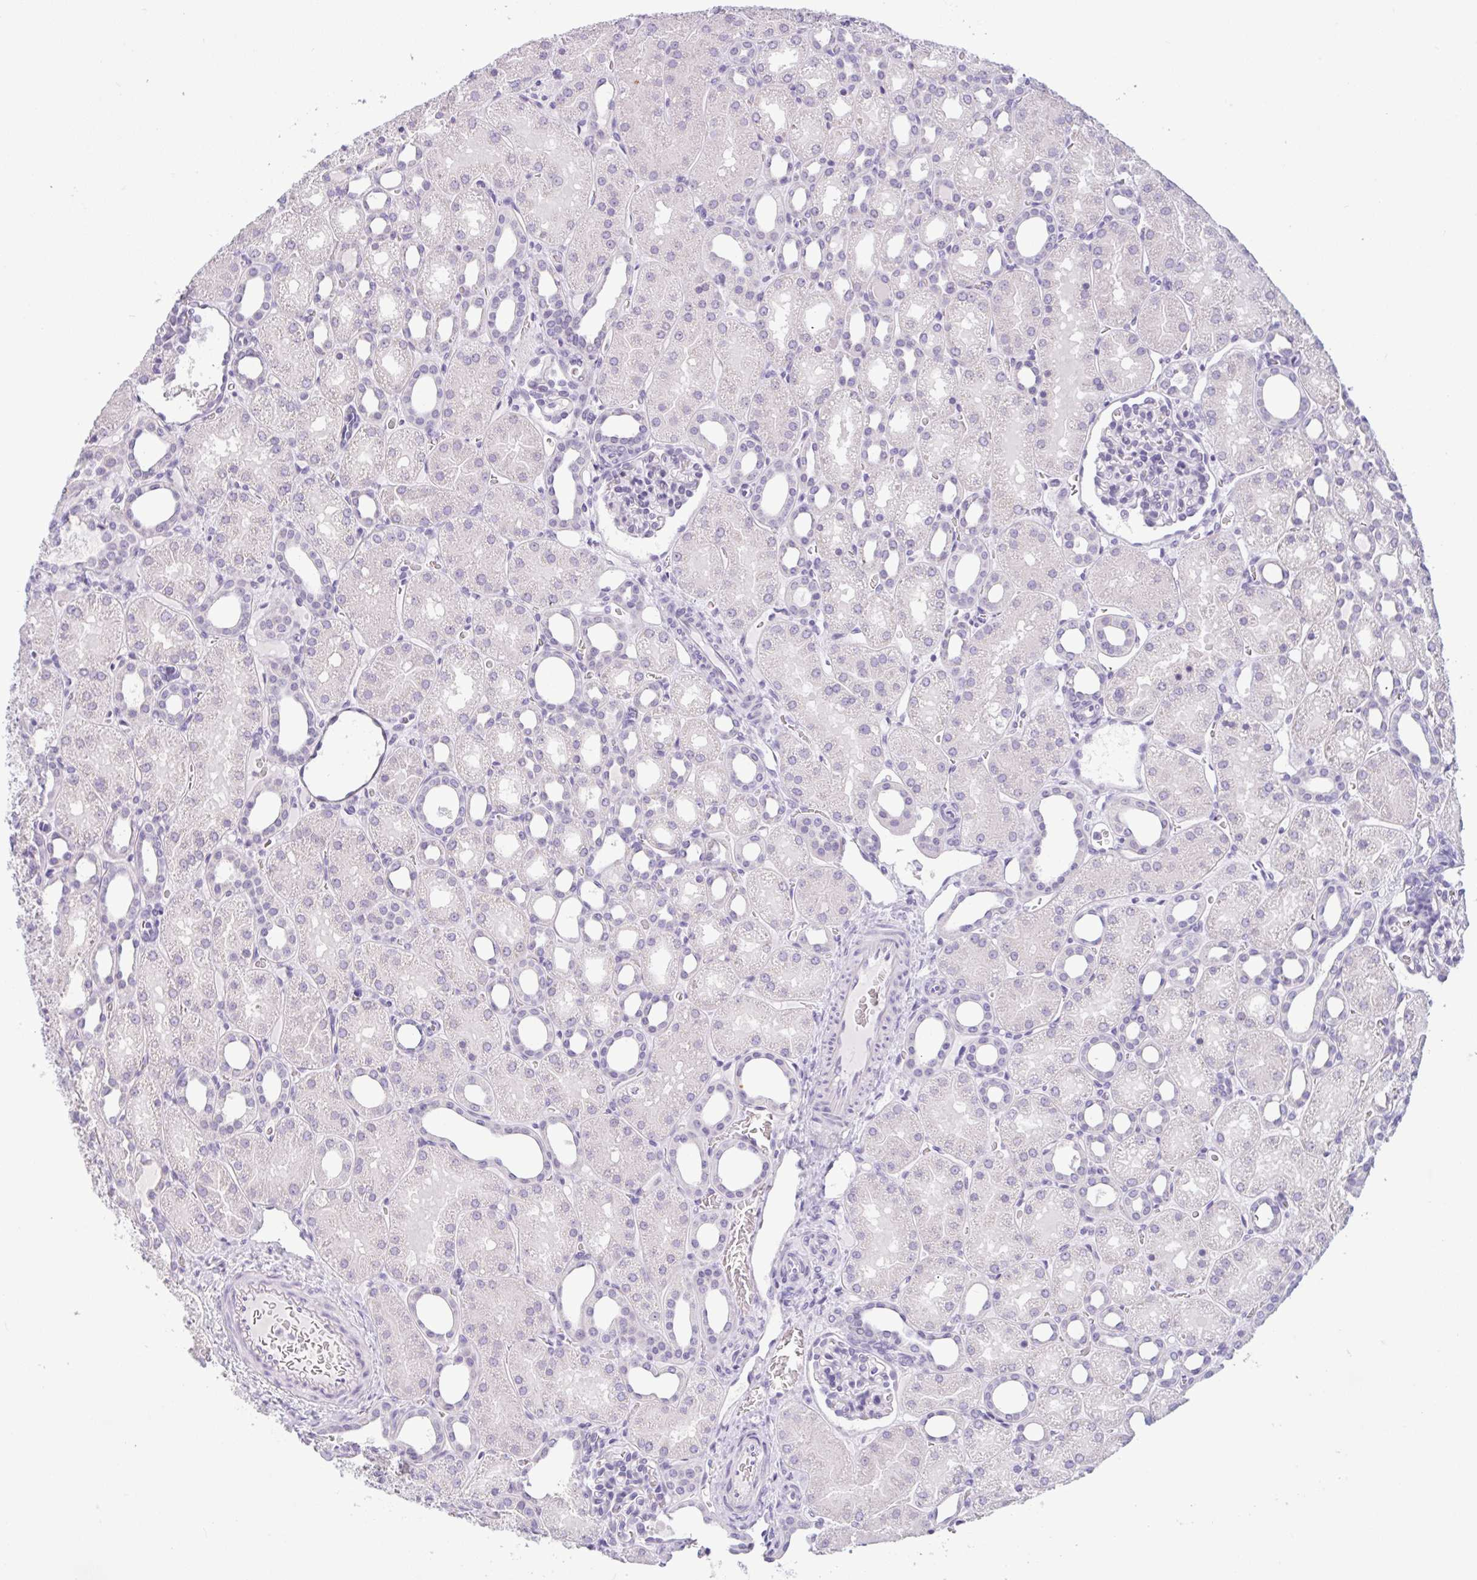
{"staining": {"intensity": "negative", "quantity": "none", "location": "none"}, "tissue": "kidney", "cell_type": "Cells in glomeruli", "image_type": "normal", "snomed": [{"axis": "morphology", "description": "Normal tissue, NOS"}, {"axis": "topography", "description": "Kidney"}], "caption": "The IHC image has no significant staining in cells in glomeruli of kidney.", "gene": "CTSE", "patient": {"sex": "male", "age": 2}}